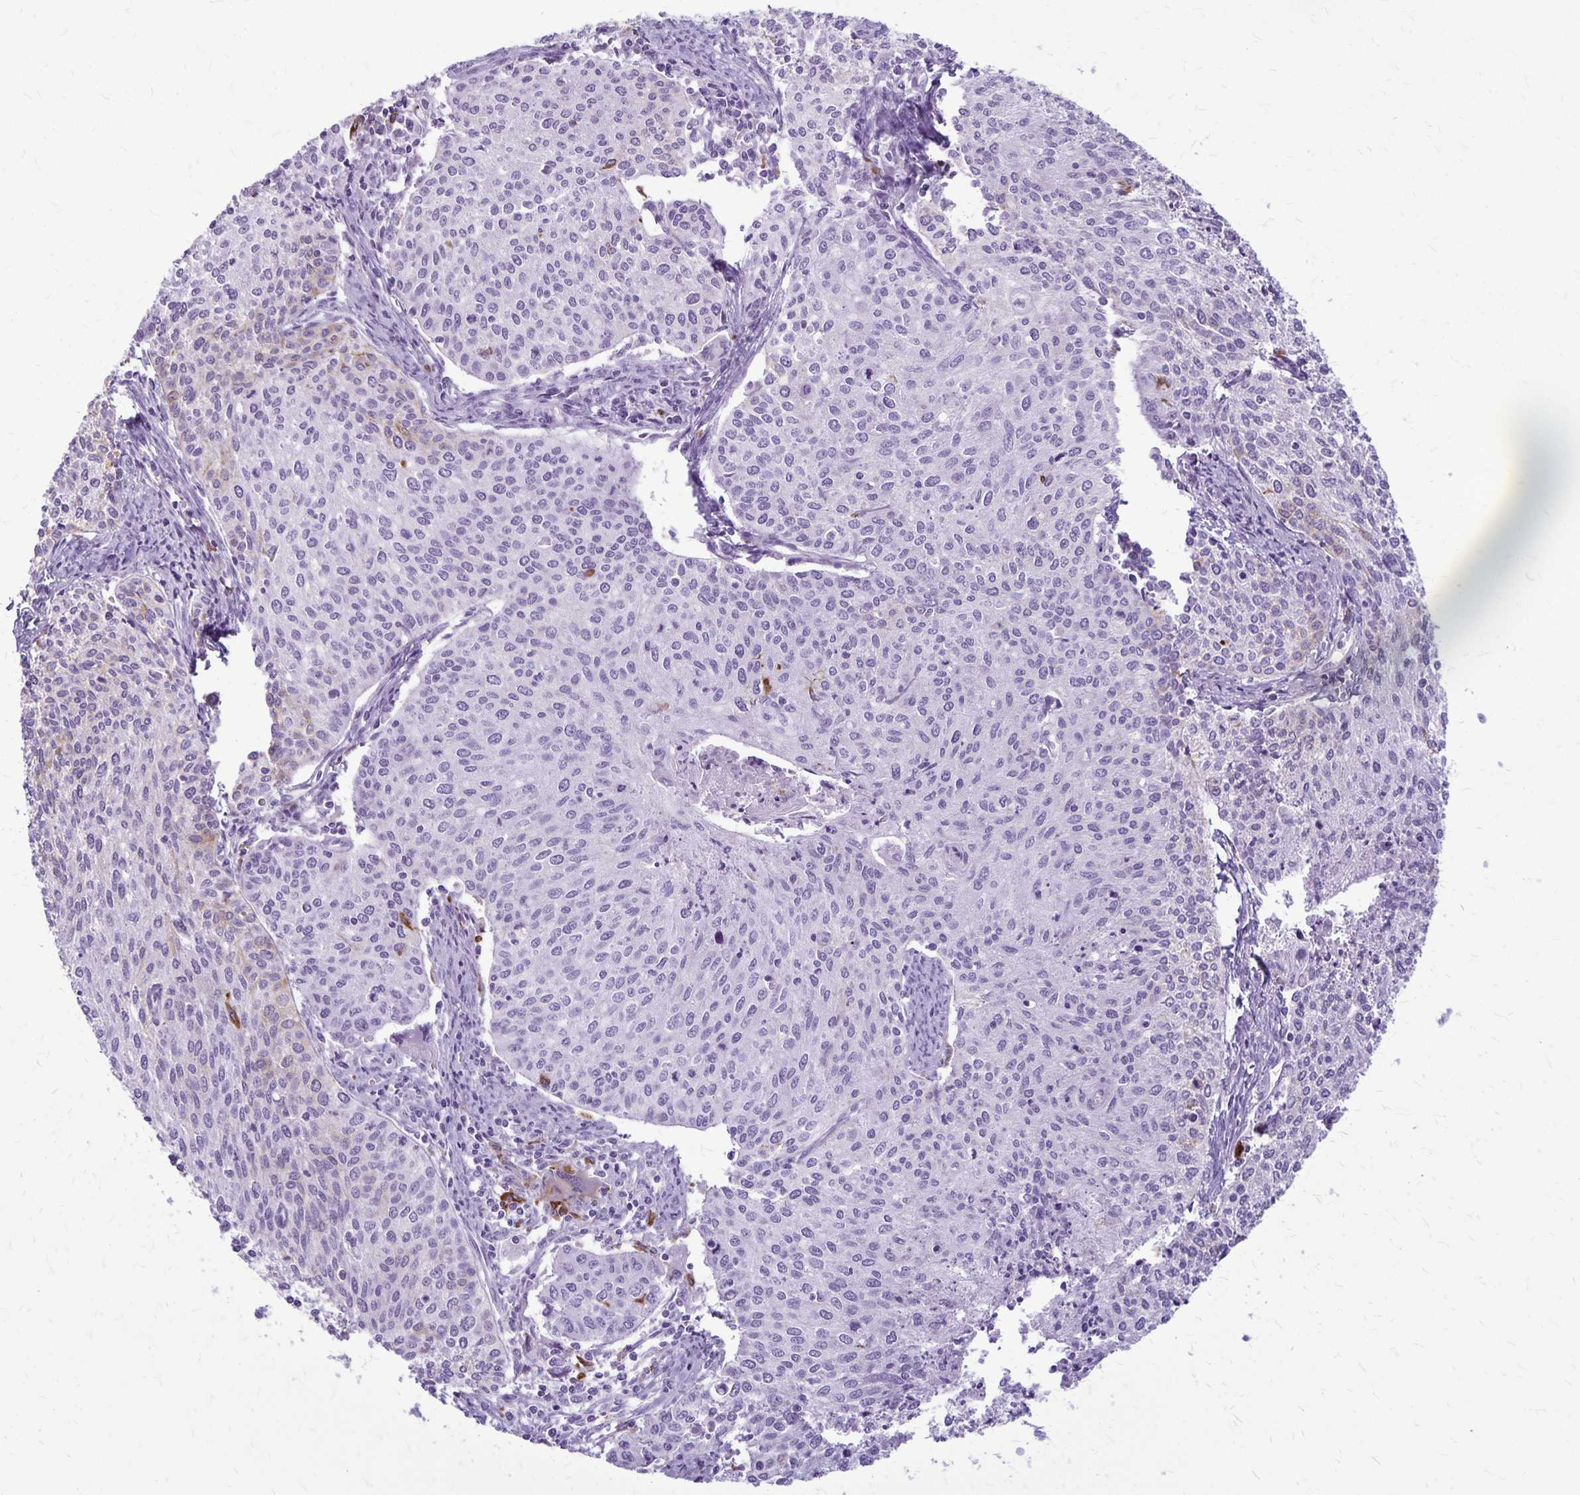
{"staining": {"intensity": "negative", "quantity": "none", "location": "none"}, "tissue": "cervical cancer", "cell_type": "Tumor cells", "image_type": "cancer", "snomed": [{"axis": "morphology", "description": "Squamous cell carcinoma, NOS"}, {"axis": "topography", "description": "Cervix"}], "caption": "This is a histopathology image of immunohistochemistry staining of squamous cell carcinoma (cervical), which shows no positivity in tumor cells. (Stains: DAB IHC with hematoxylin counter stain, Microscopy: brightfield microscopy at high magnification).", "gene": "RTN1", "patient": {"sex": "female", "age": 38}}